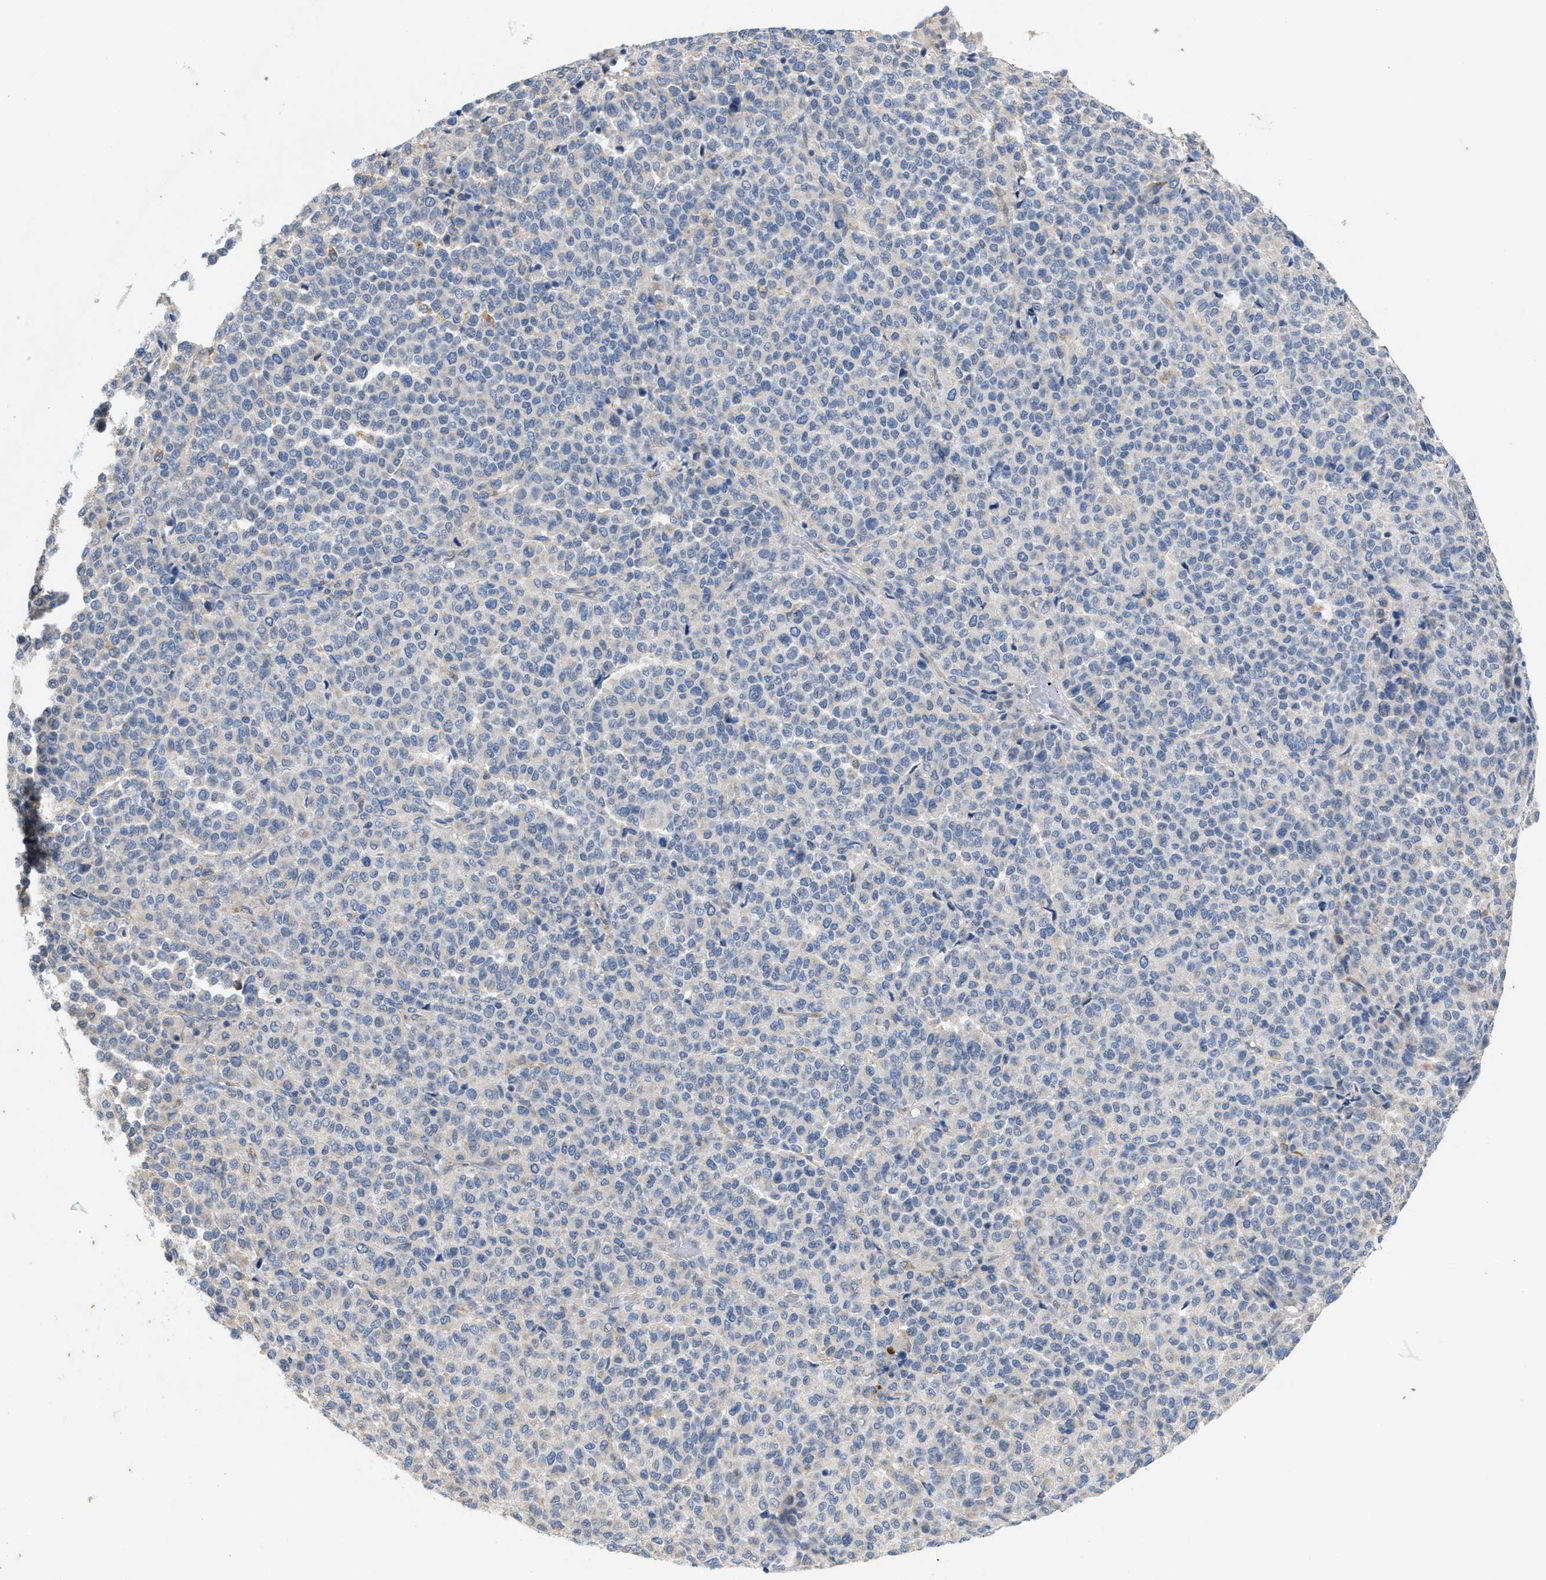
{"staining": {"intensity": "negative", "quantity": "none", "location": "none"}, "tissue": "melanoma", "cell_type": "Tumor cells", "image_type": "cancer", "snomed": [{"axis": "morphology", "description": "Malignant melanoma, Metastatic site"}, {"axis": "topography", "description": "Pancreas"}], "caption": "Immunohistochemical staining of malignant melanoma (metastatic site) demonstrates no significant positivity in tumor cells. (Stains: DAB (3,3'-diaminobenzidine) IHC with hematoxylin counter stain, Microscopy: brightfield microscopy at high magnification).", "gene": "DYNC2I1", "patient": {"sex": "female", "age": 30}}